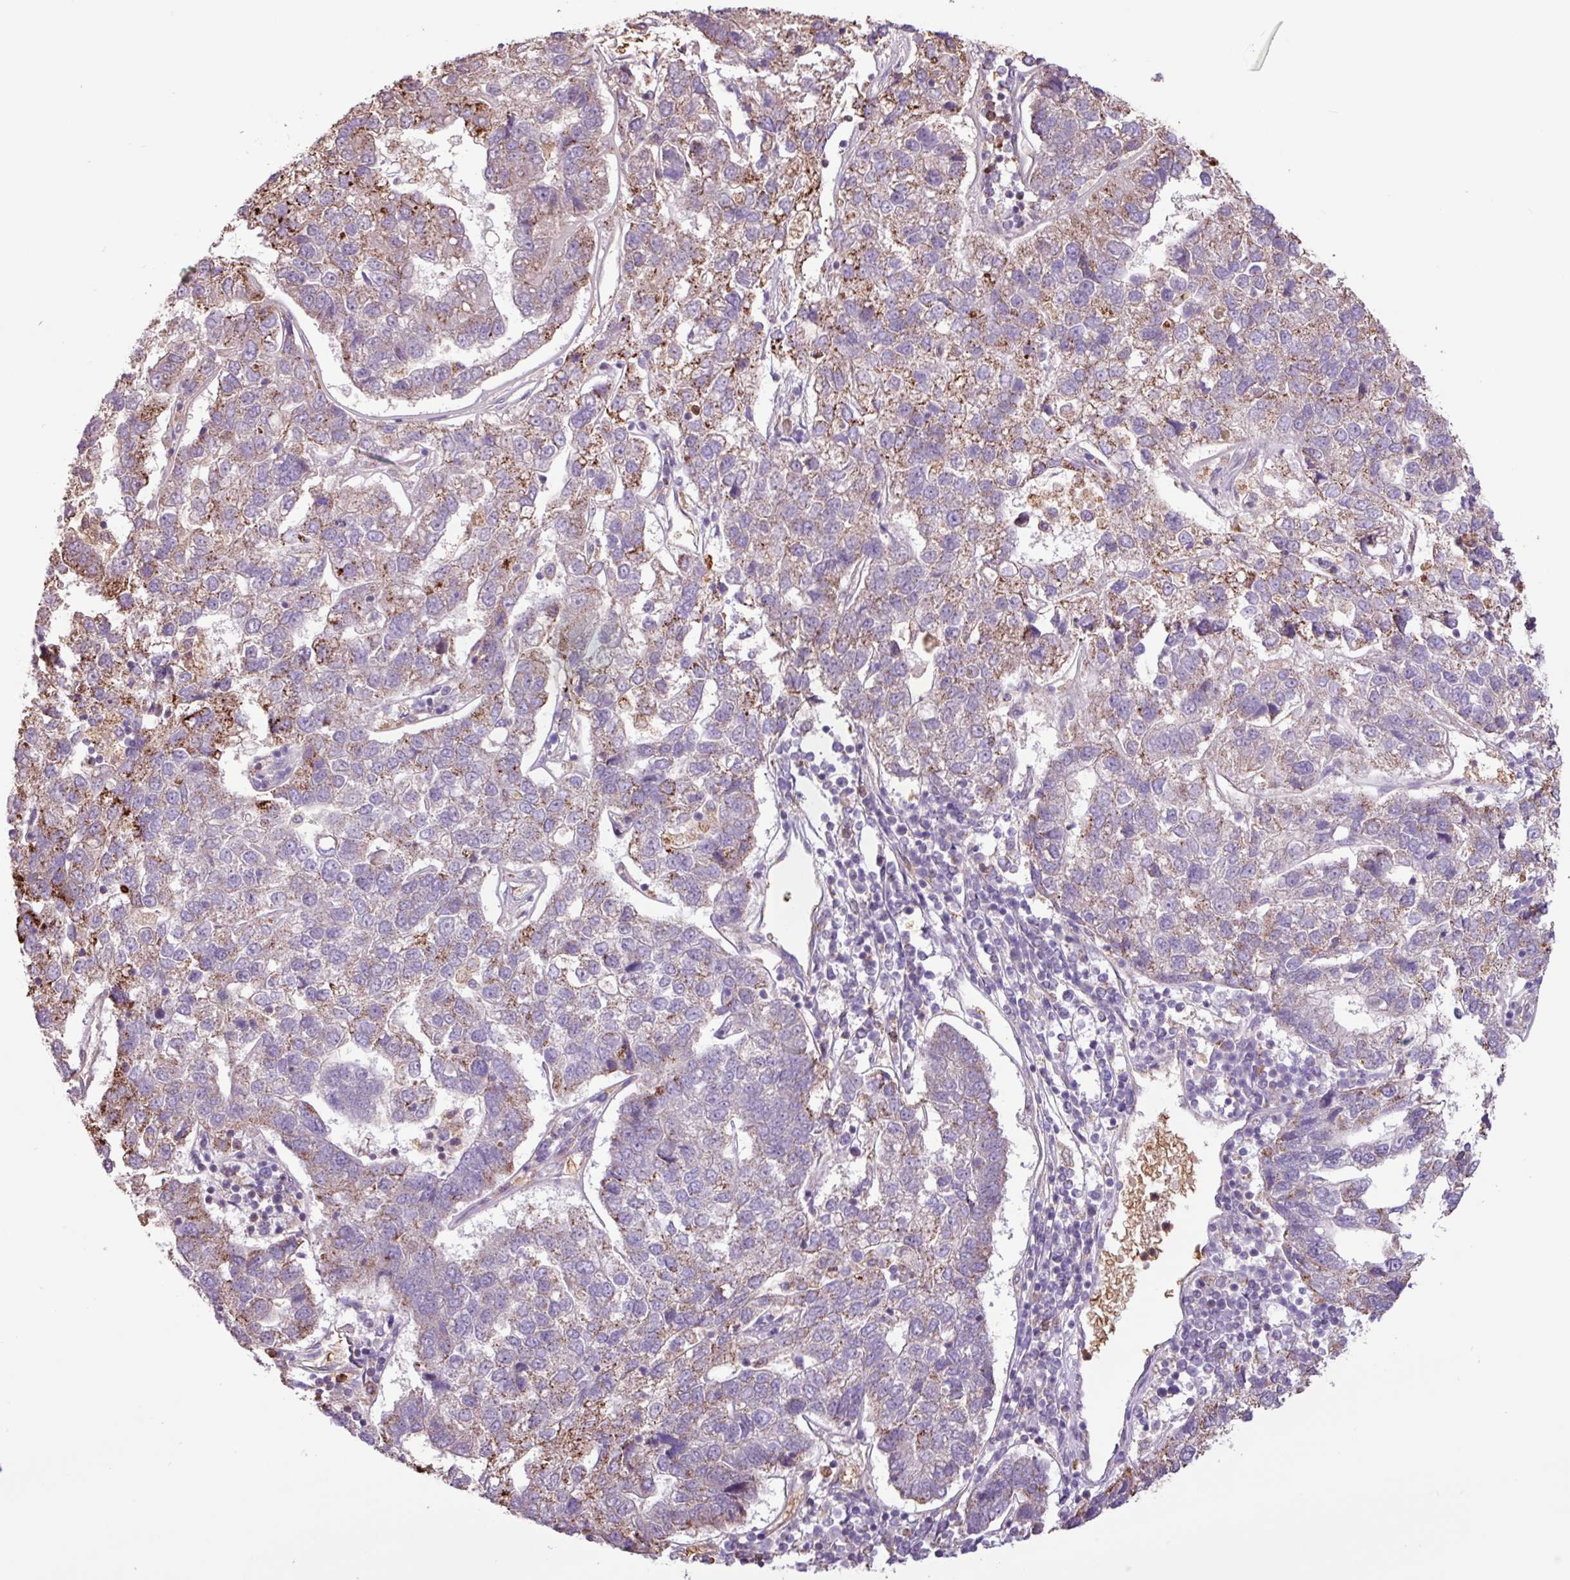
{"staining": {"intensity": "moderate", "quantity": "<25%", "location": "cytoplasmic/membranous"}, "tissue": "pancreatic cancer", "cell_type": "Tumor cells", "image_type": "cancer", "snomed": [{"axis": "morphology", "description": "Adenocarcinoma, NOS"}, {"axis": "topography", "description": "Pancreas"}], "caption": "Moderate cytoplasmic/membranous positivity is seen in about <25% of tumor cells in pancreatic cancer (adenocarcinoma). The staining was performed using DAB, with brown indicating positive protein expression. Nuclei are stained blue with hematoxylin.", "gene": "CHST11", "patient": {"sex": "female", "age": 61}}